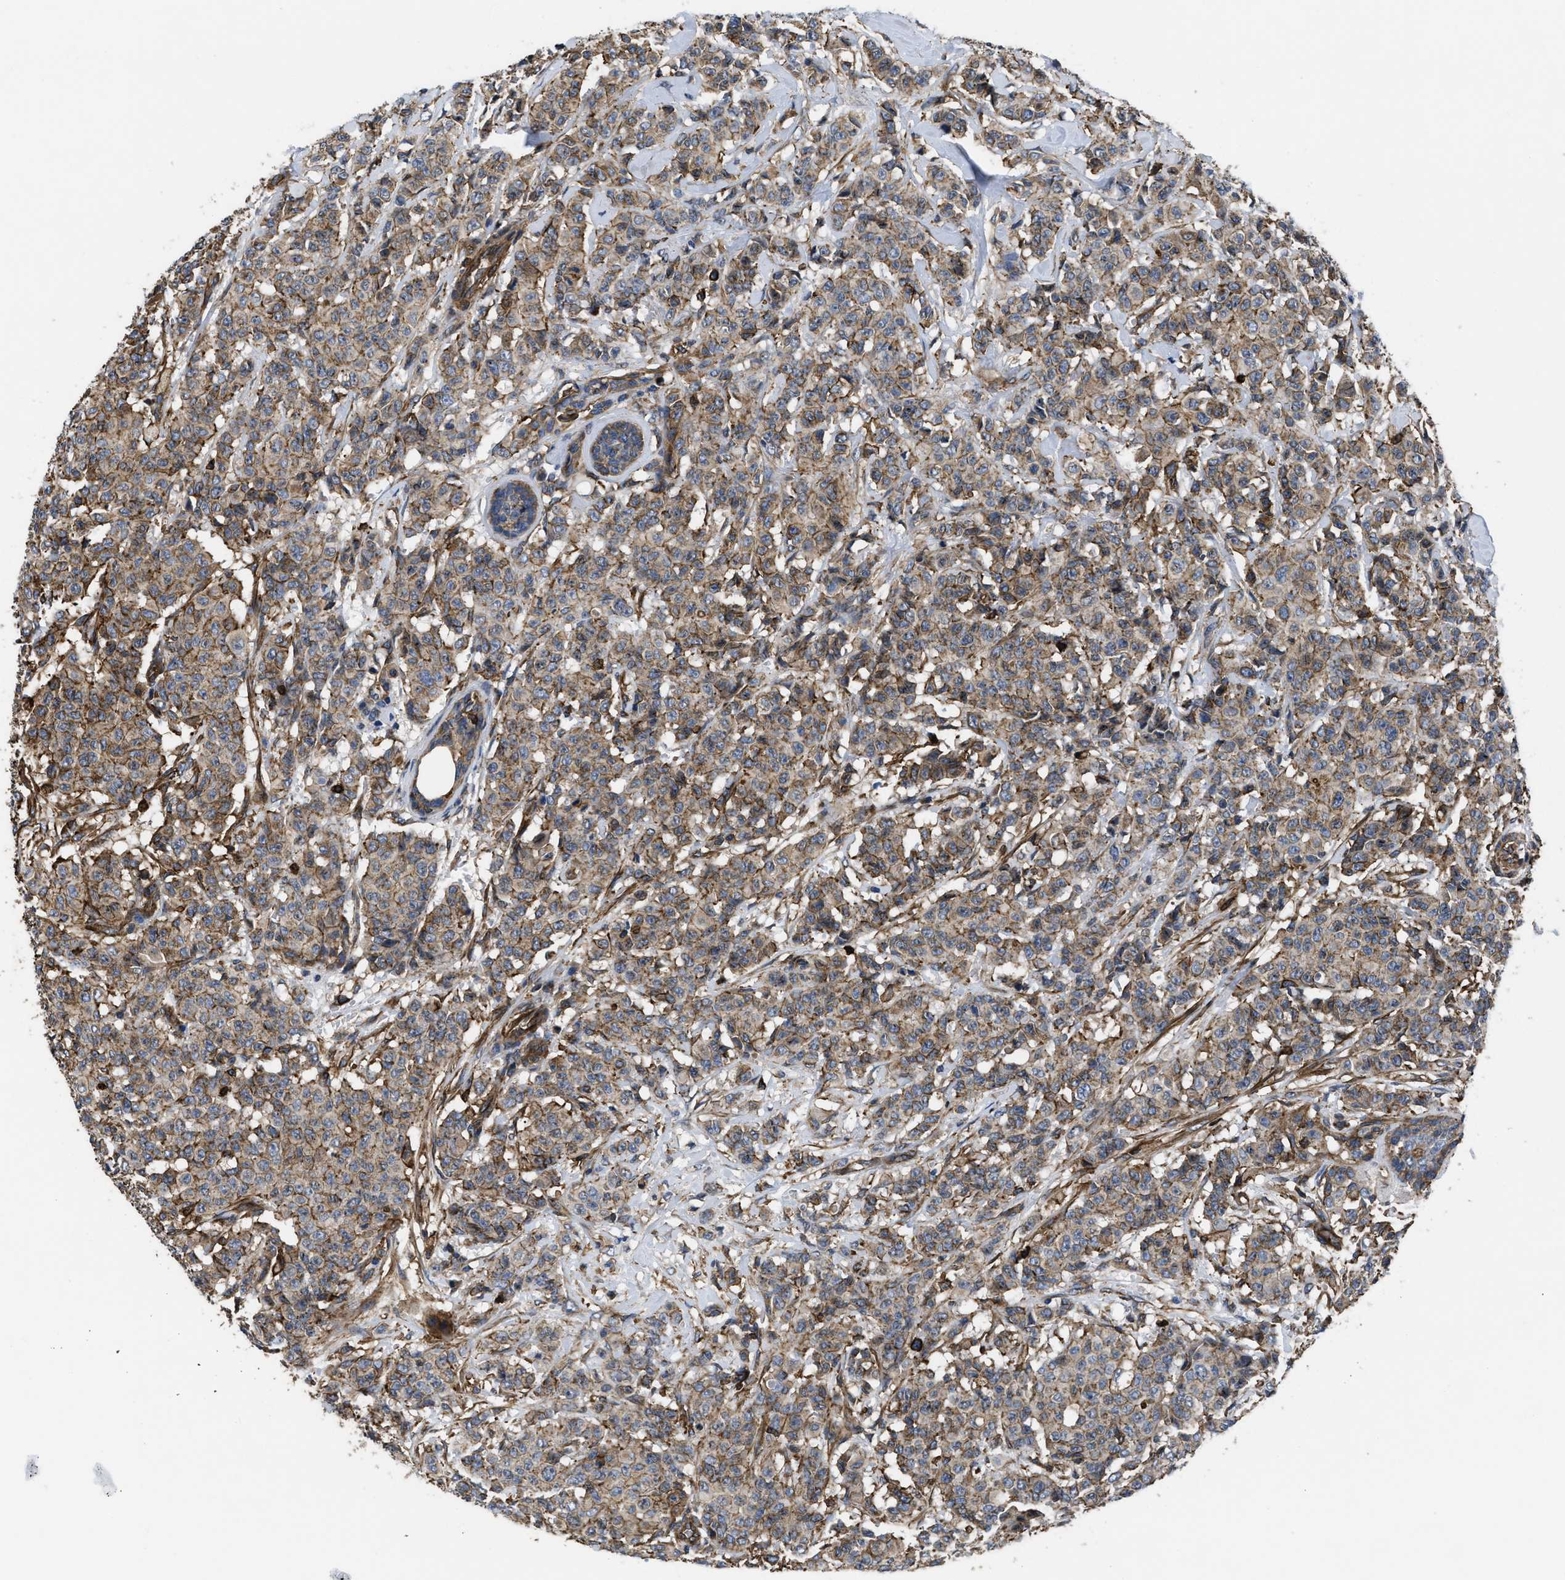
{"staining": {"intensity": "moderate", "quantity": ">75%", "location": "cytoplasmic/membranous"}, "tissue": "breast cancer", "cell_type": "Tumor cells", "image_type": "cancer", "snomed": [{"axis": "morphology", "description": "Normal tissue, NOS"}, {"axis": "morphology", "description": "Duct carcinoma"}, {"axis": "topography", "description": "Breast"}], "caption": "Immunohistochemistry (IHC) of human breast cancer (invasive ductal carcinoma) reveals medium levels of moderate cytoplasmic/membranous positivity in about >75% of tumor cells.", "gene": "SCUBE2", "patient": {"sex": "female", "age": 40}}